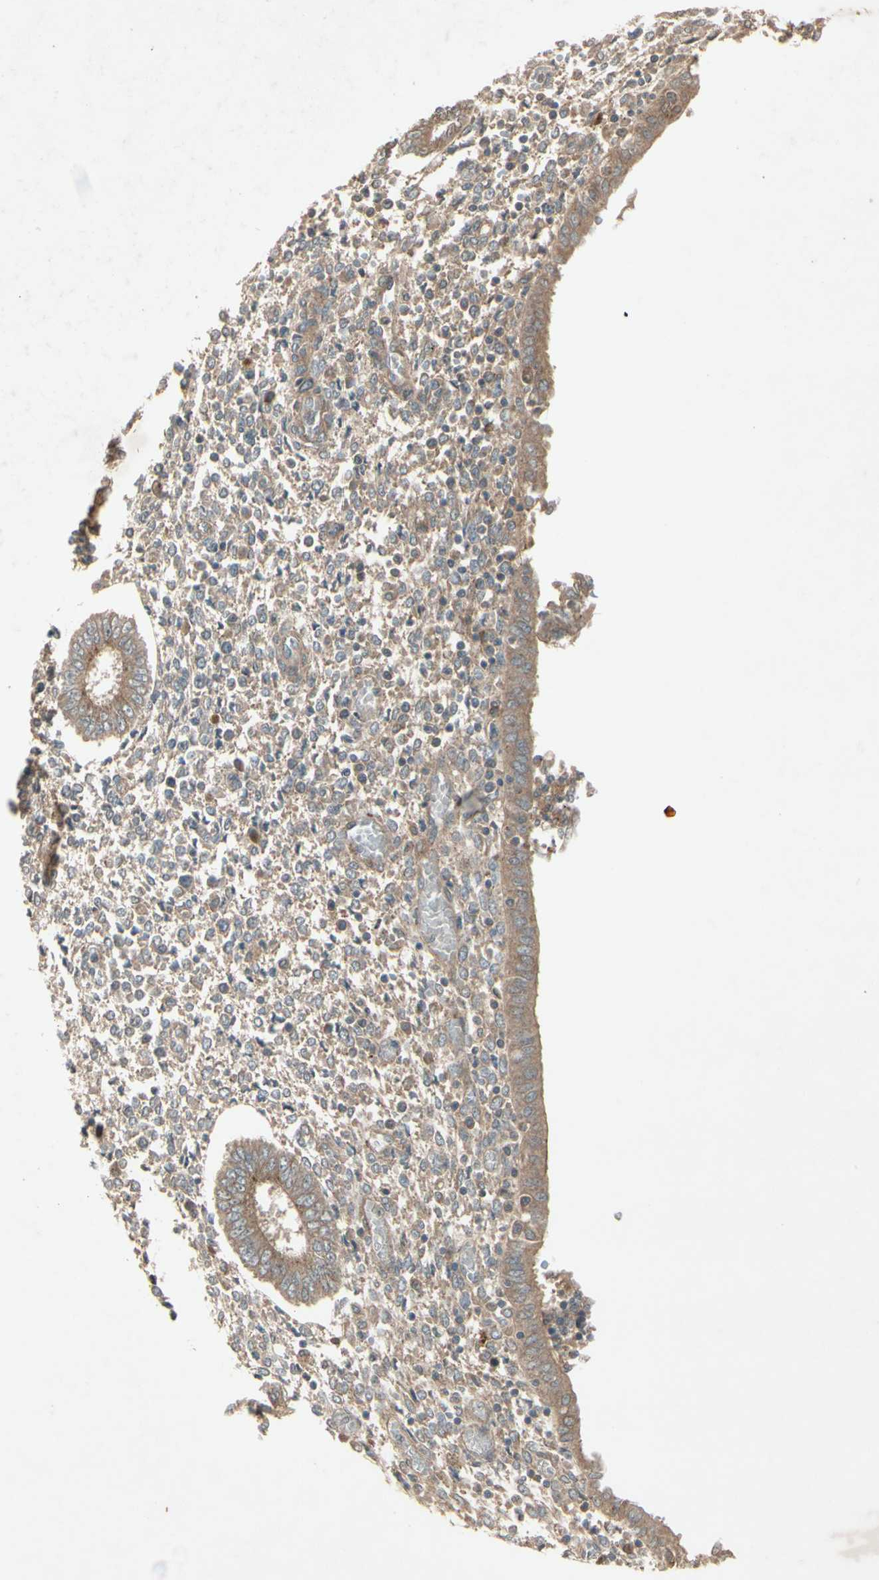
{"staining": {"intensity": "weak", "quantity": "25%-75%", "location": "cytoplasmic/membranous"}, "tissue": "endometrium", "cell_type": "Cells in endometrial stroma", "image_type": "normal", "snomed": [{"axis": "morphology", "description": "Normal tissue, NOS"}, {"axis": "topography", "description": "Endometrium"}], "caption": "Immunohistochemical staining of benign endometrium shows low levels of weak cytoplasmic/membranous expression in approximately 25%-75% of cells in endometrial stroma. The protein is stained brown, and the nuclei are stained in blue (DAB IHC with brightfield microscopy, high magnification).", "gene": "FHDC1", "patient": {"sex": "female", "age": 35}}